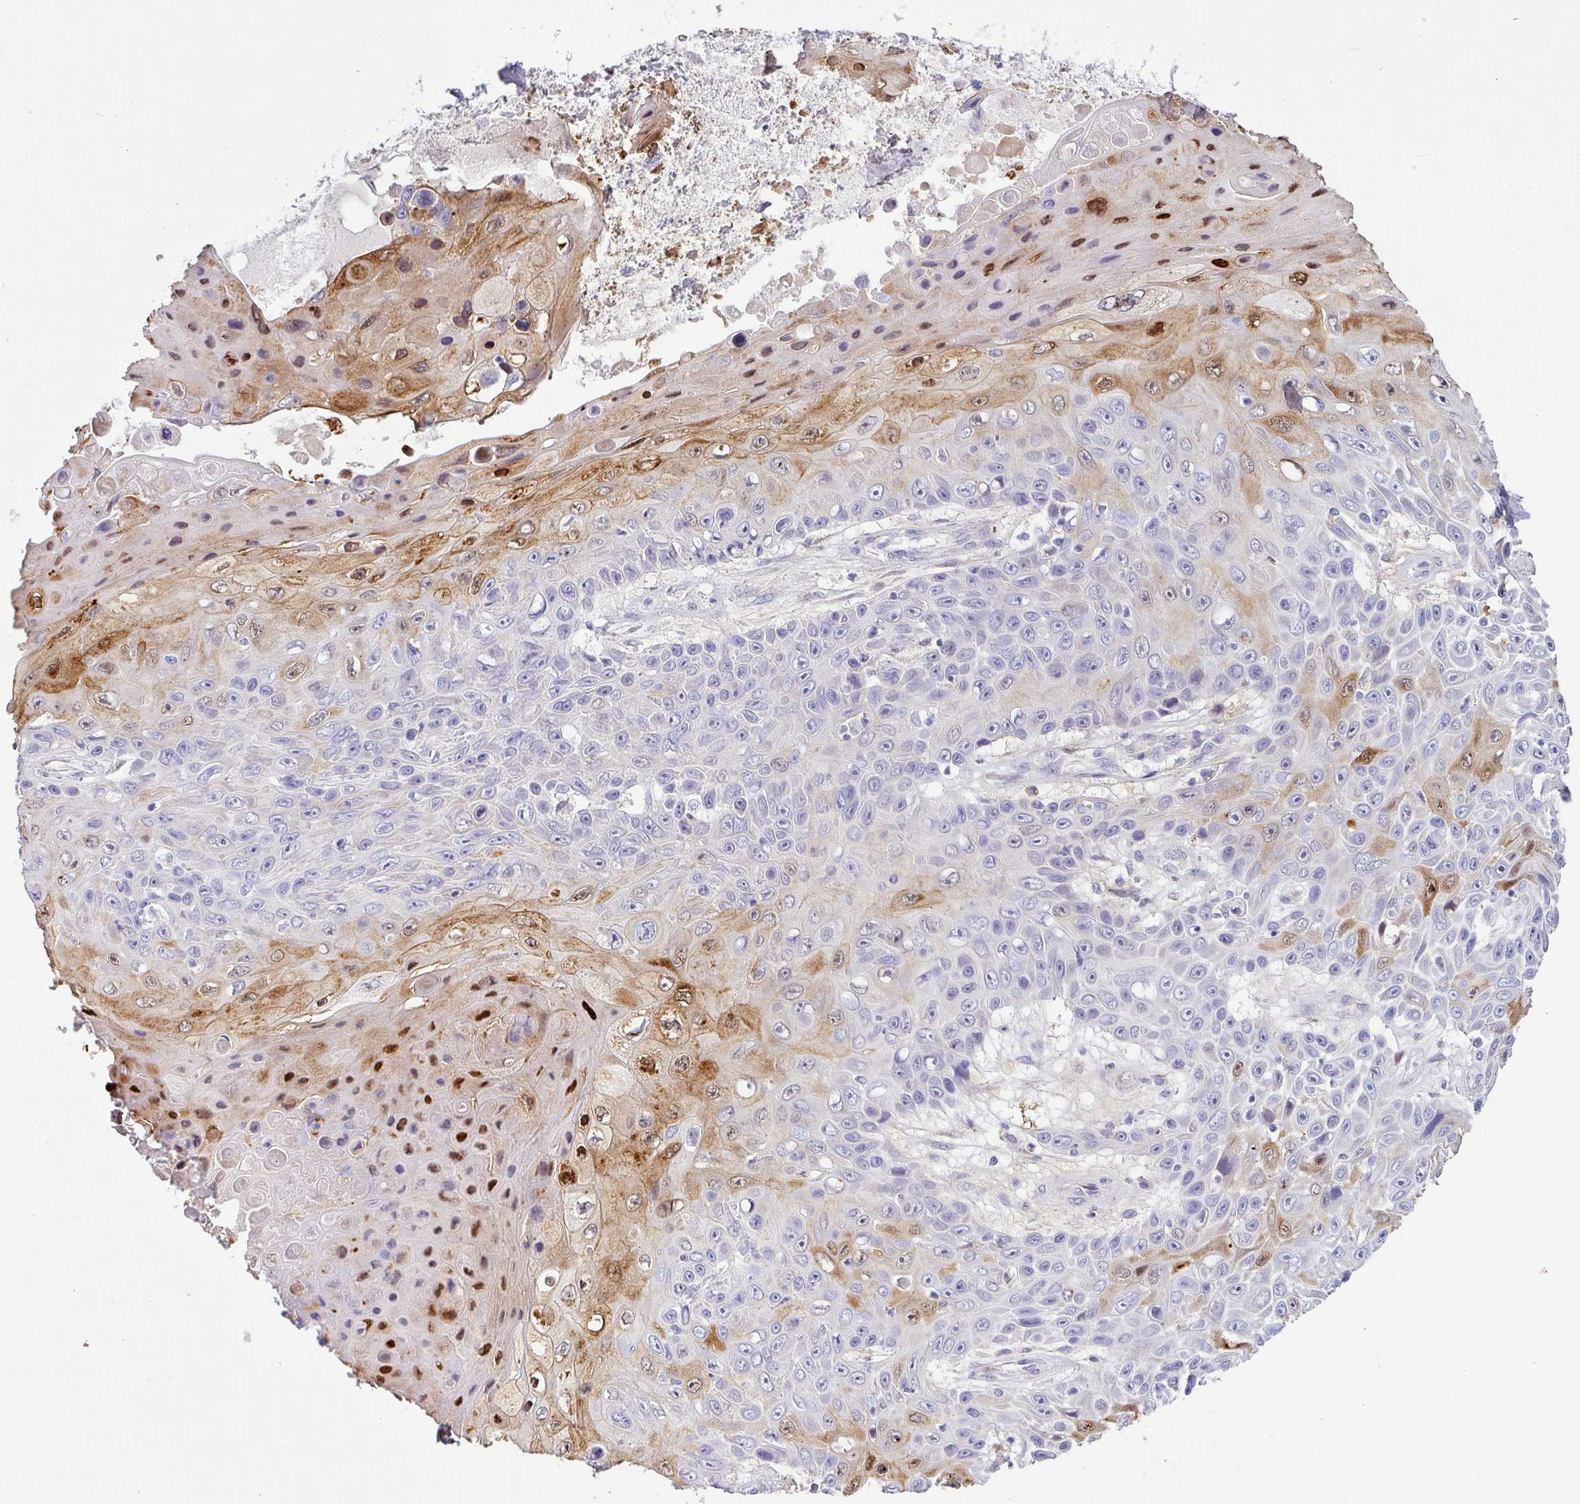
{"staining": {"intensity": "moderate", "quantity": "<25%", "location": "cytoplasmic/membranous,nuclear"}, "tissue": "skin cancer", "cell_type": "Tumor cells", "image_type": "cancer", "snomed": [{"axis": "morphology", "description": "Squamous cell carcinoma, NOS"}, {"axis": "topography", "description": "Skin"}], "caption": "A high-resolution micrograph shows IHC staining of squamous cell carcinoma (skin), which reveals moderate cytoplasmic/membranous and nuclear positivity in about <25% of tumor cells.", "gene": "SH2D3C", "patient": {"sex": "male", "age": 82}}